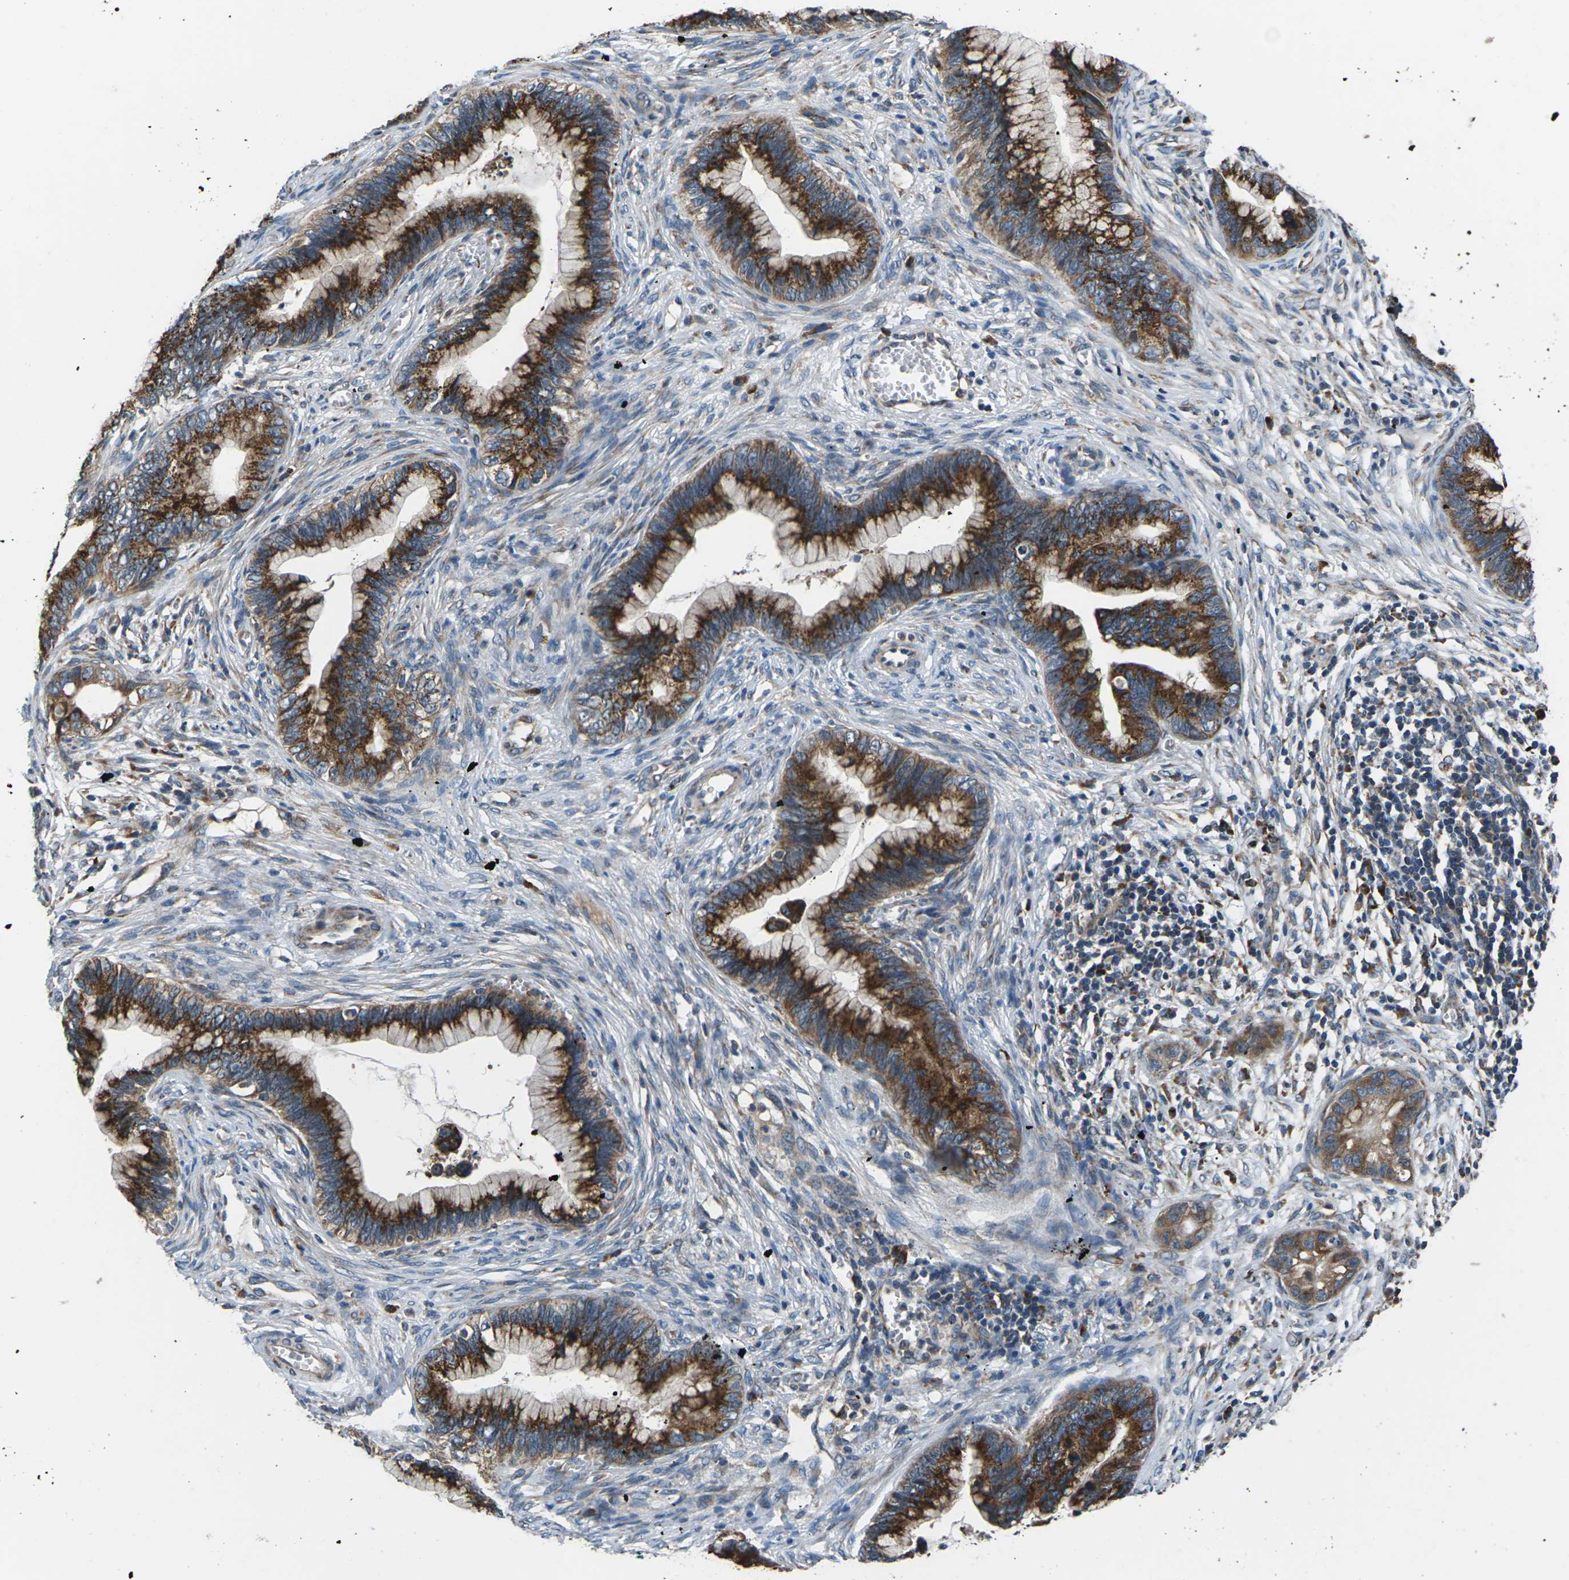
{"staining": {"intensity": "strong", "quantity": ">75%", "location": "cytoplasmic/membranous"}, "tissue": "cervical cancer", "cell_type": "Tumor cells", "image_type": "cancer", "snomed": [{"axis": "morphology", "description": "Adenocarcinoma, NOS"}, {"axis": "topography", "description": "Cervix"}], "caption": "Human adenocarcinoma (cervical) stained with a brown dye exhibits strong cytoplasmic/membranous positive positivity in about >75% of tumor cells.", "gene": "GABRP", "patient": {"sex": "female", "age": 44}}